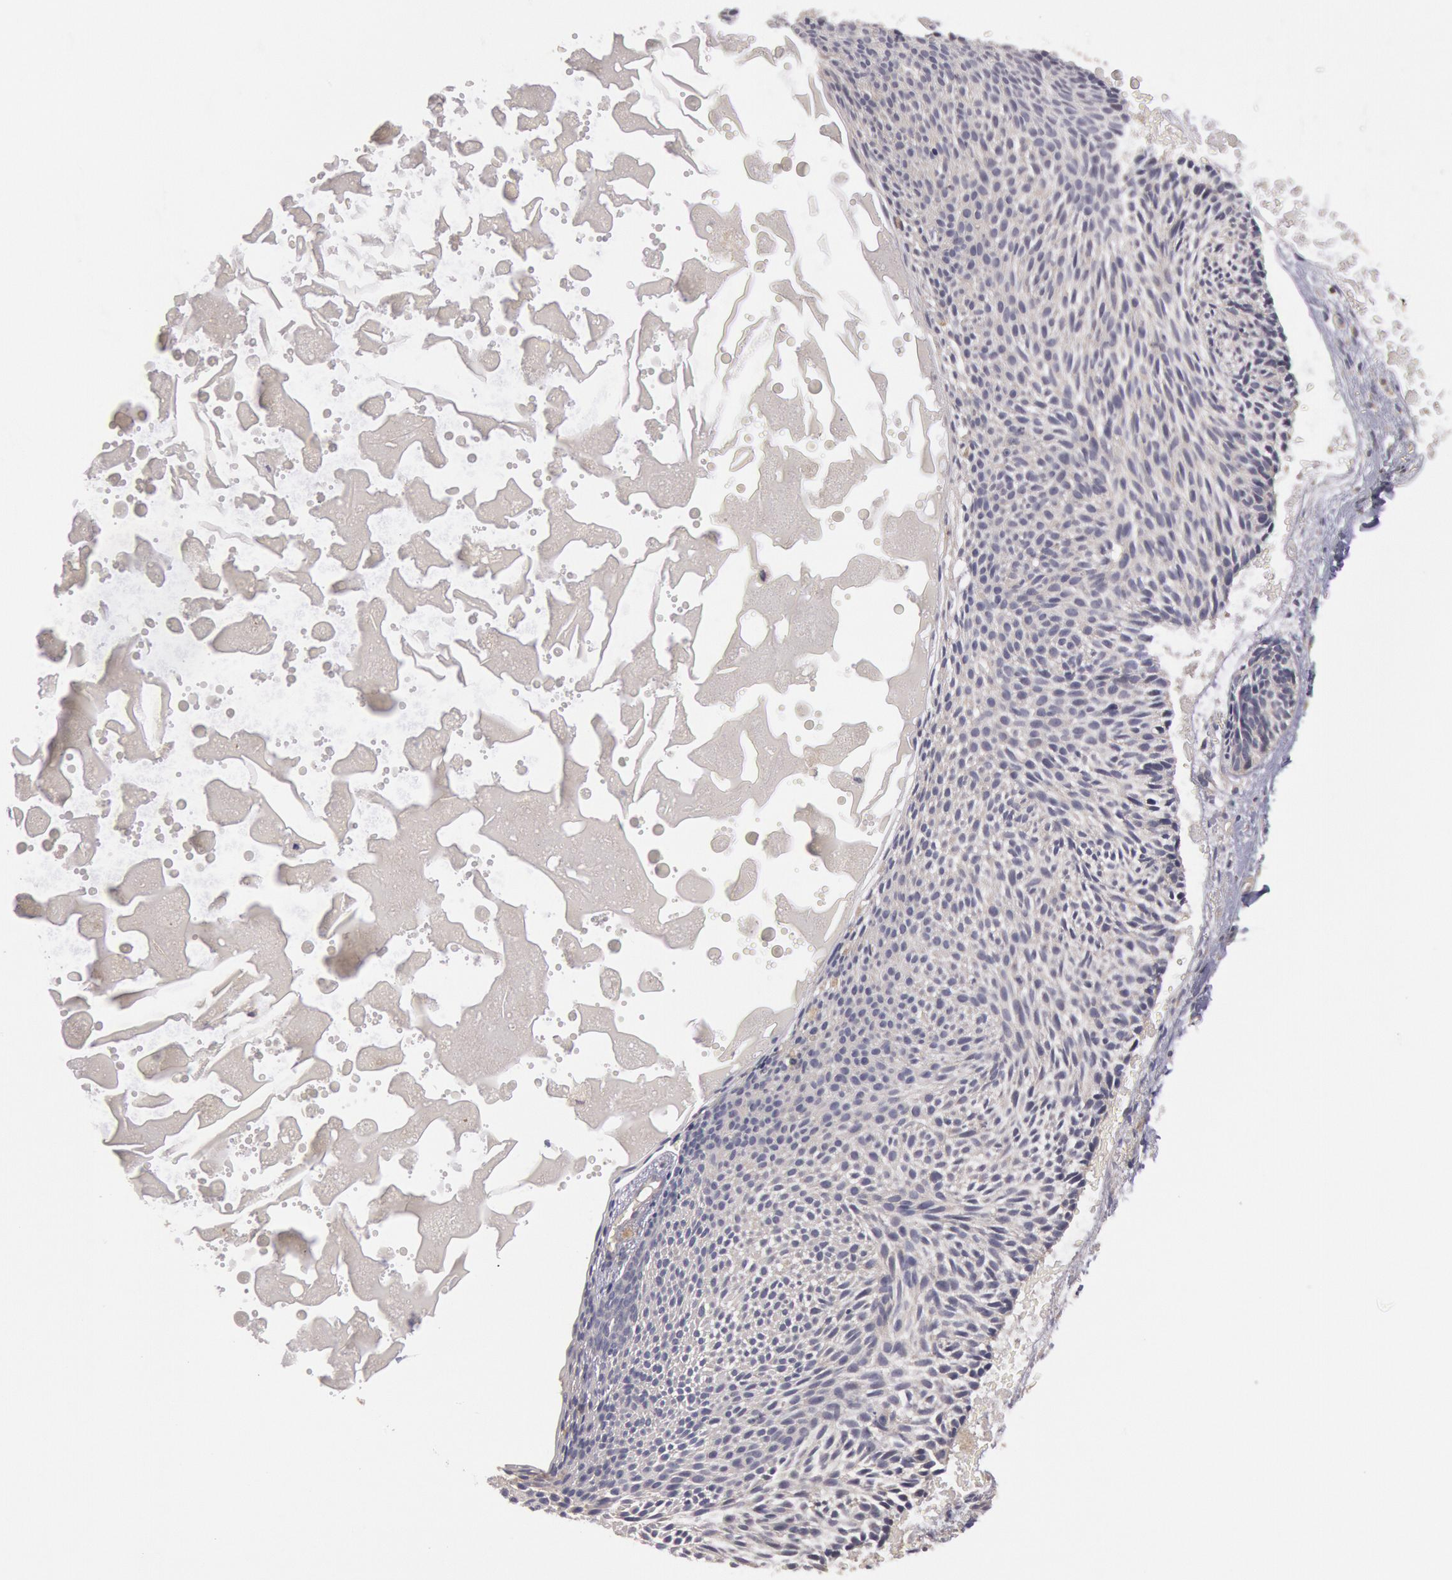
{"staining": {"intensity": "negative", "quantity": "none", "location": "none"}, "tissue": "skin cancer", "cell_type": "Tumor cells", "image_type": "cancer", "snomed": [{"axis": "morphology", "description": "Basal cell carcinoma"}, {"axis": "topography", "description": "Skin"}], "caption": "IHC of human skin cancer (basal cell carcinoma) displays no positivity in tumor cells.", "gene": "PIK3R1", "patient": {"sex": "male", "age": 84}}